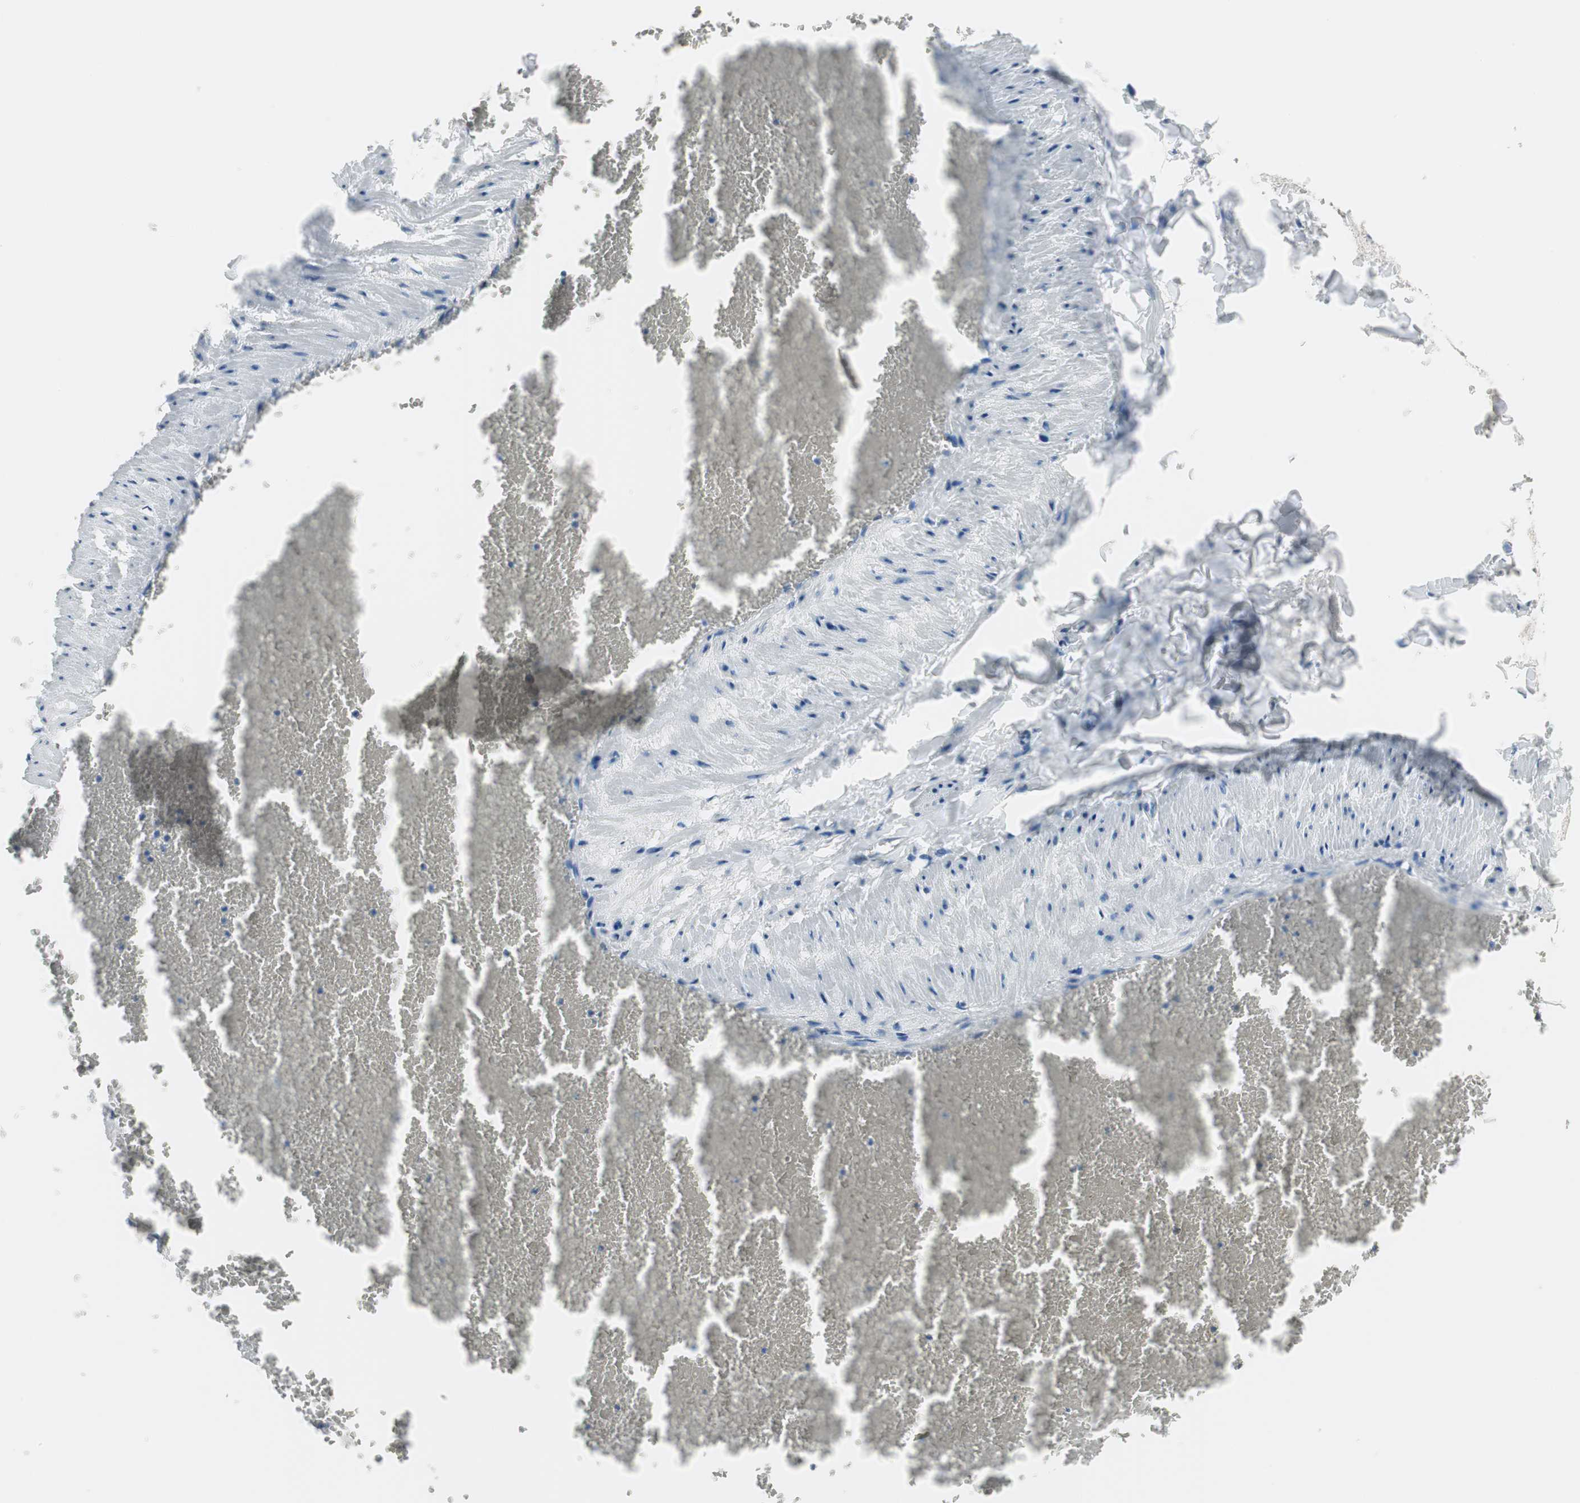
{"staining": {"intensity": "negative", "quantity": "none", "location": "none"}, "tissue": "adipose tissue", "cell_type": "Adipocytes", "image_type": "normal", "snomed": [{"axis": "morphology", "description": "Normal tissue, NOS"}, {"axis": "topography", "description": "Vascular tissue"}], "caption": "Photomicrograph shows no significant protein staining in adipocytes of normal adipose tissue.", "gene": "FBP1", "patient": {"sex": "male", "age": 41}}